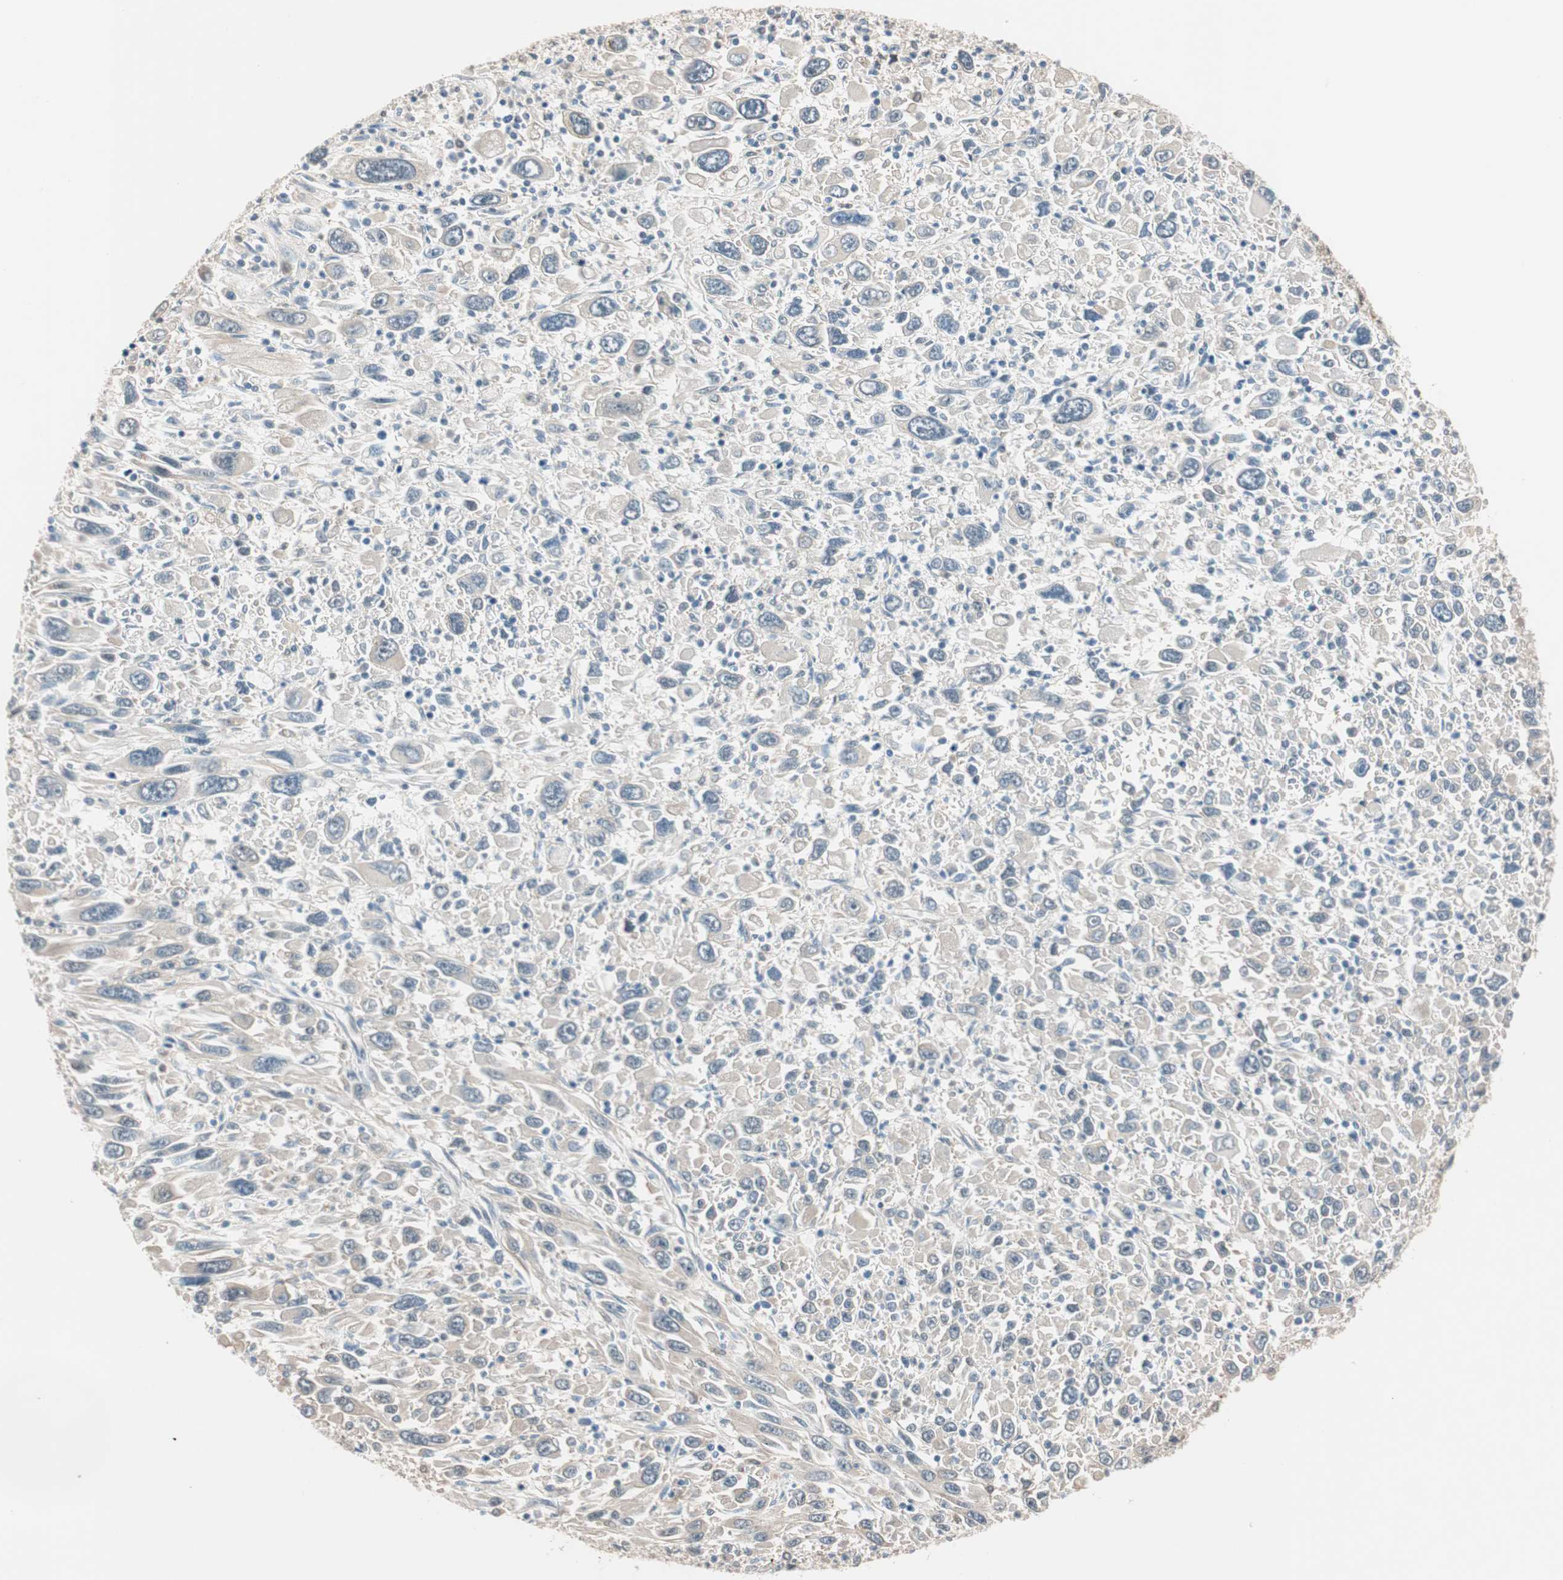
{"staining": {"intensity": "negative", "quantity": "none", "location": "none"}, "tissue": "melanoma", "cell_type": "Tumor cells", "image_type": "cancer", "snomed": [{"axis": "morphology", "description": "Malignant melanoma, Metastatic site"}, {"axis": "topography", "description": "Skin"}], "caption": "The immunohistochemistry (IHC) histopathology image has no significant expression in tumor cells of melanoma tissue.", "gene": "PIK3R3", "patient": {"sex": "female", "age": 56}}